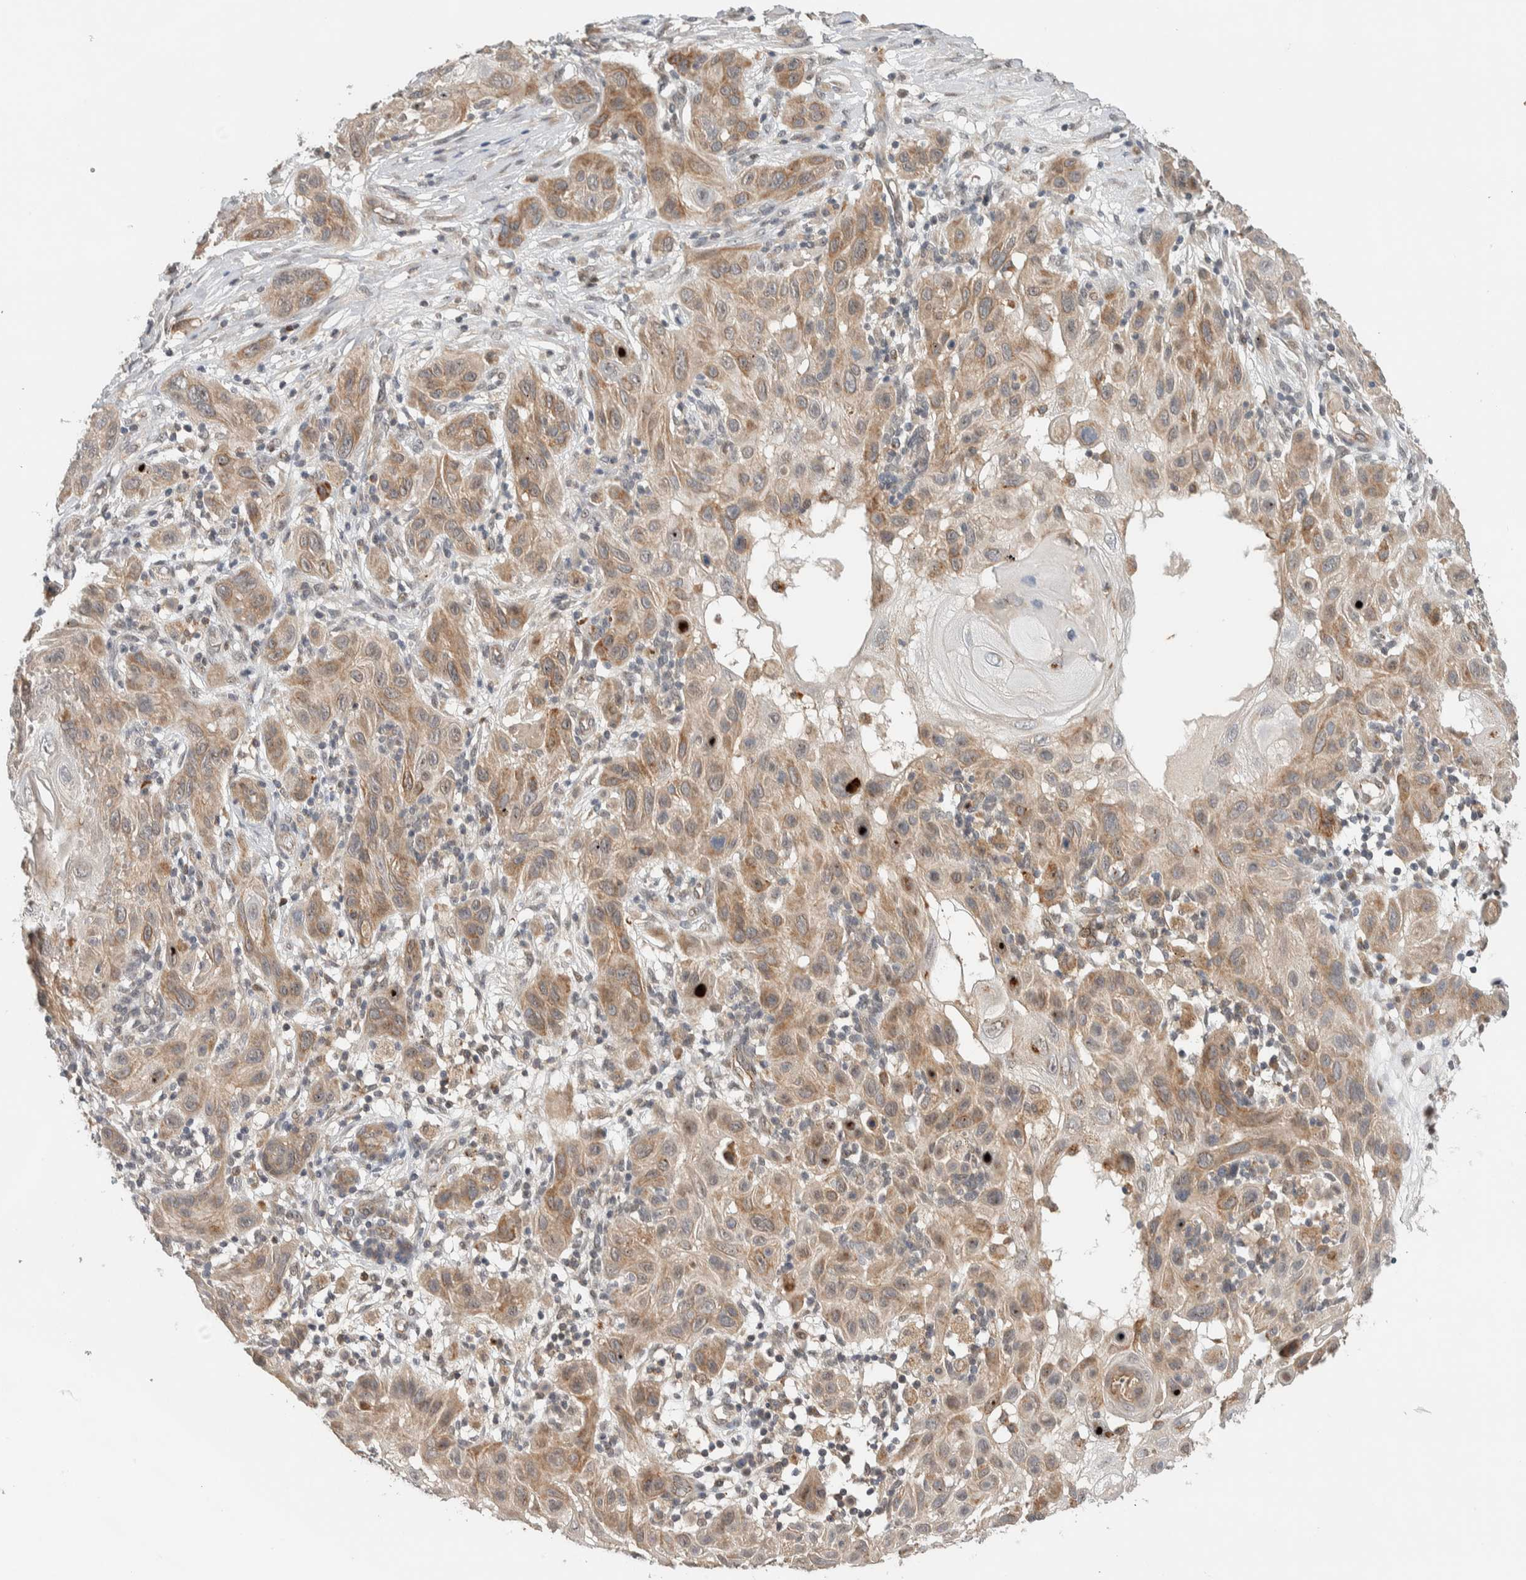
{"staining": {"intensity": "moderate", "quantity": ">75%", "location": "cytoplasmic/membranous"}, "tissue": "skin cancer", "cell_type": "Tumor cells", "image_type": "cancer", "snomed": [{"axis": "morphology", "description": "Squamous cell carcinoma, NOS"}, {"axis": "topography", "description": "Skin"}], "caption": "This photomicrograph reveals immunohistochemistry (IHC) staining of human skin squamous cell carcinoma, with medium moderate cytoplasmic/membranous expression in approximately >75% of tumor cells.", "gene": "DEPTOR", "patient": {"sex": "female", "age": 96}}